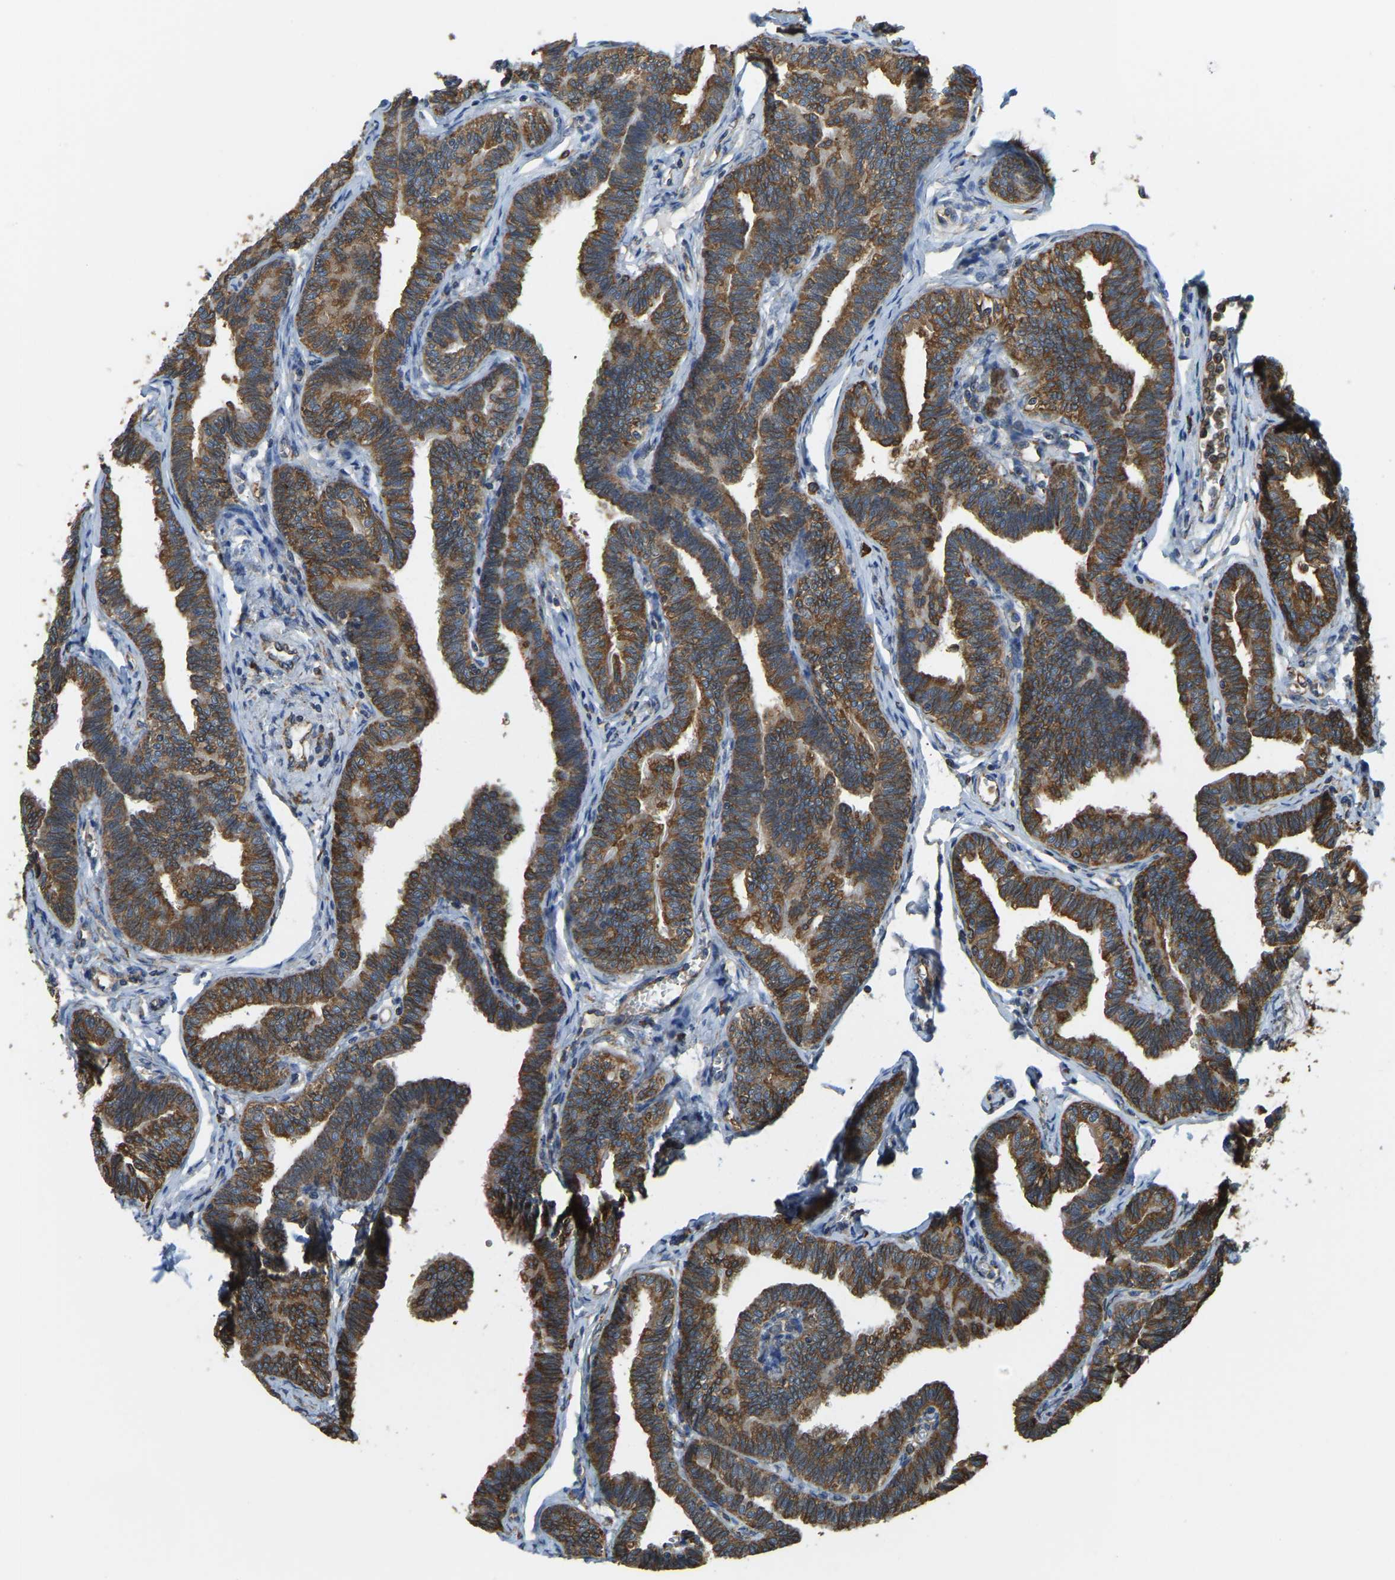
{"staining": {"intensity": "strong", "quantity": ">75%", "location": "cytoplasmic/membranous"}, "tissue": "fallopian tube", "cell_type": "Glandular cells", "image_type": "normal", "snomed": [{"axis": "morphology", "description": "Normal tissue, NOS"}, {"axis": "topography", "description": "Fallopian tube"}, {"axis": "topography", "description": "Ovary"}], "caption": "This histopathology image shows IHC staining of normal human fallopian tube, with high strong cytoplasmic/membranous positivity in approximately >75% of glandular cells.", "gene": "RNF115", "patient": {"sex": "female", "age": 23}}